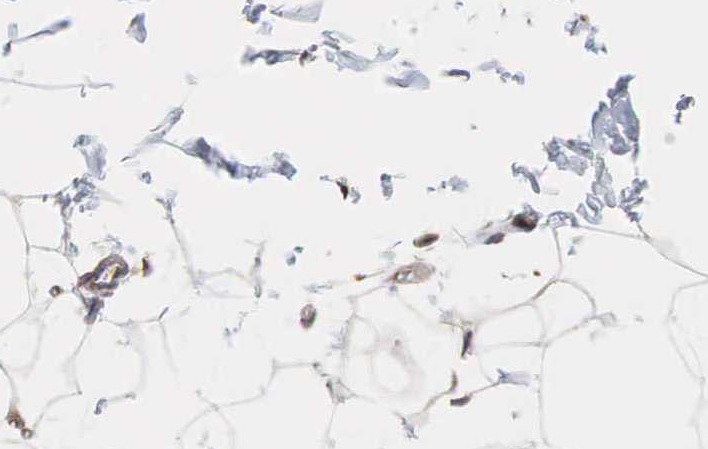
{"staining": {"intensity": "moderate", "quantity": ">75%", "location": "cytoplasmic/membranous"}, "tissue": "adipose tissue", "cell_type": "Adipocytes", "image_type": "normal", "snomed": [{"axis": "morphology", "description": "Normal tissue, NOS"}, {"axis": "topography", "description": "Breast"}], "caption": "Moderate cytoplasmic/membranous expression is appreciated in approximately >75% of adipocytes in benign adipose tissue. (IHC, brightfield microscopy, high magnification).", "gene": "PABPC5", "patient": {"sex": "female", "age": 45}}